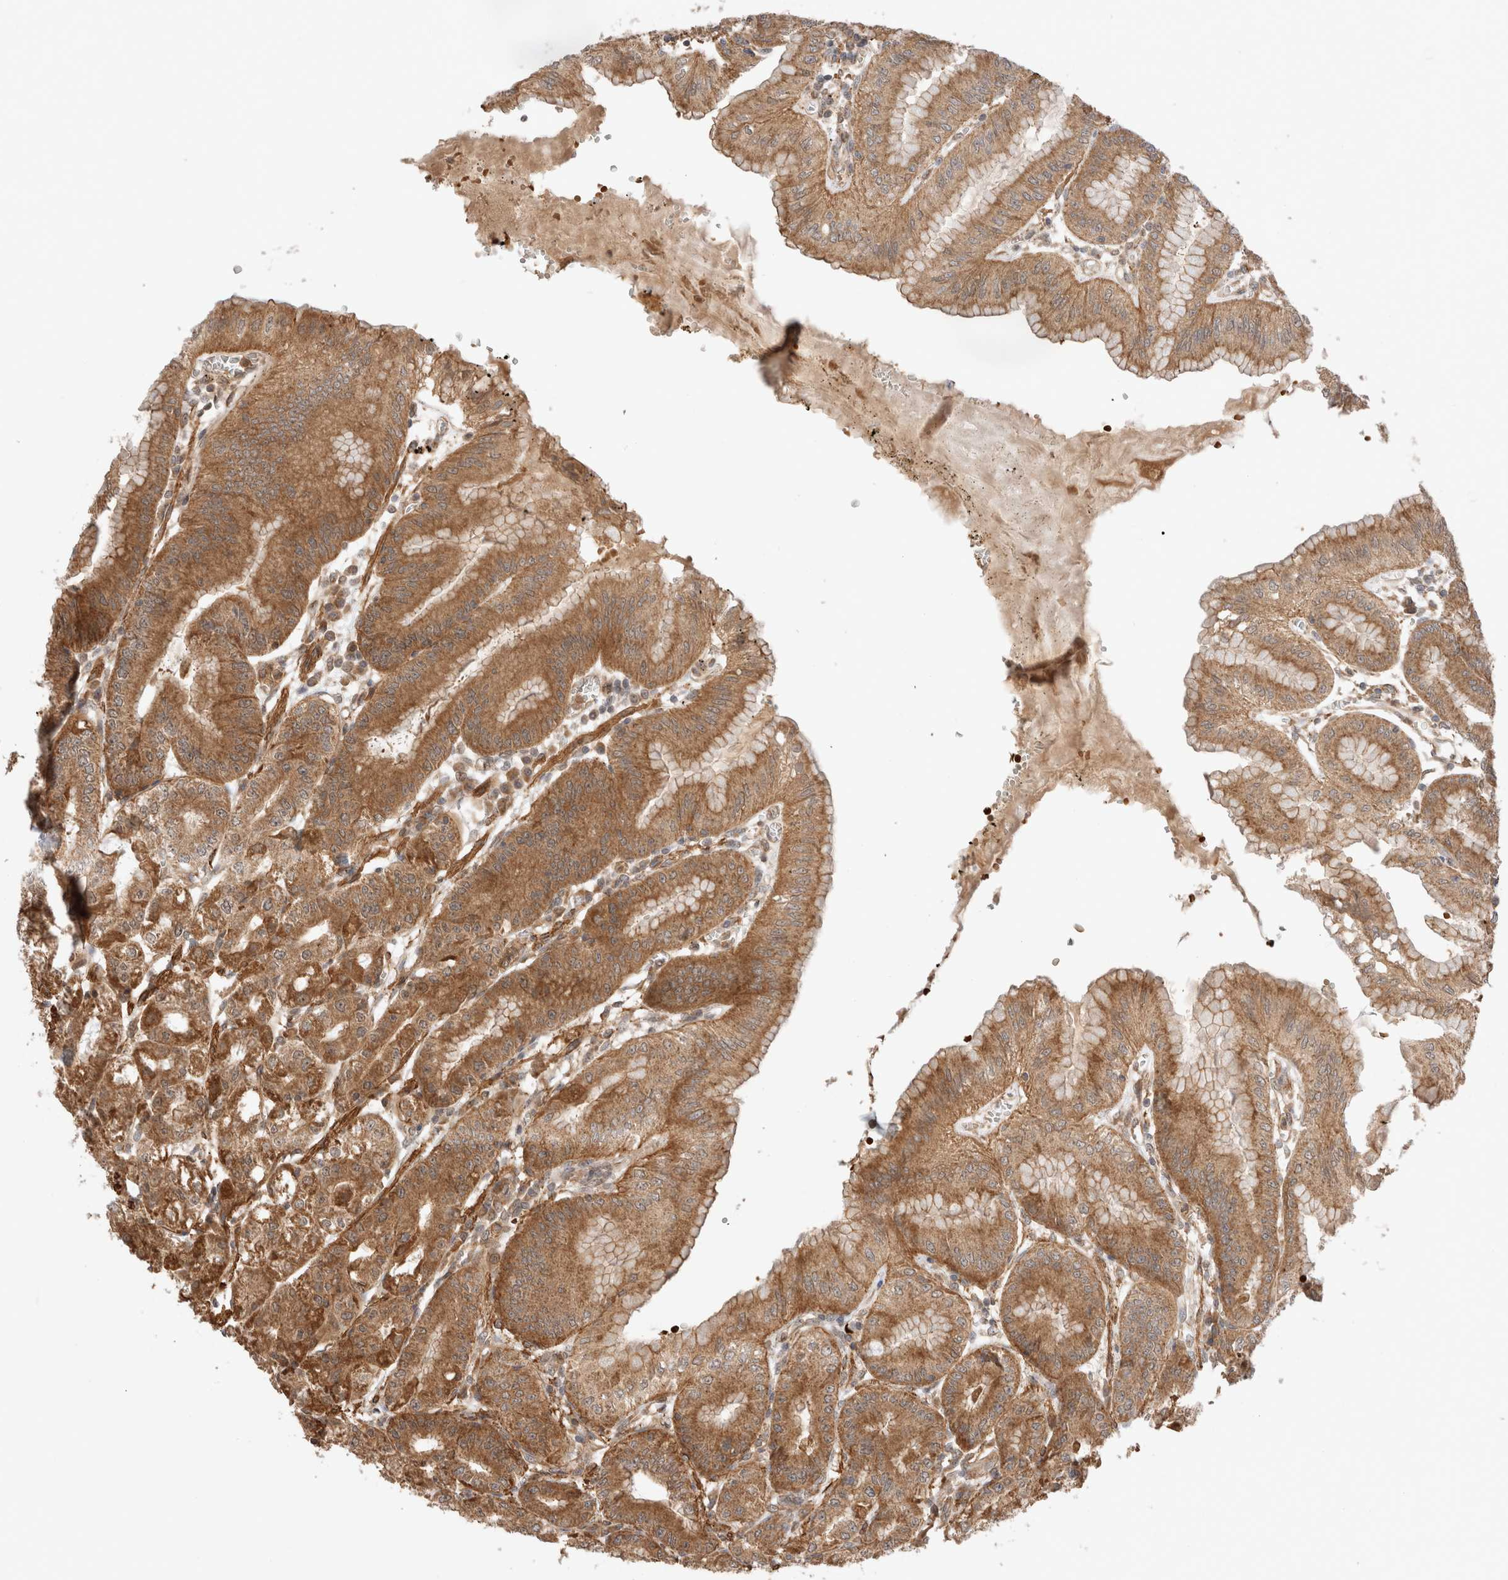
{"staining": {"intensity": "moderate", "quantity": ">75%", "location": "cytoplasmic/membranous,nuclear"}, "tissue": "stomach", "cell_type": "Glandular cells", "image_type": "normal", "snomed": [{"axis": "morphology", "description": "Normal tissue, NOS"}, {"axis": "topography", "description": "Stomach, lower"}], "caption": "Approximately >75% of glandular cells in unremarkable stomach demonstrate moderate cytoplasmic/membranous,nuclear protein expression as visualized by brown immunohistochemical staining.", "gene": "ZNF649", "patient": {"sex": "male", "age": 71}}